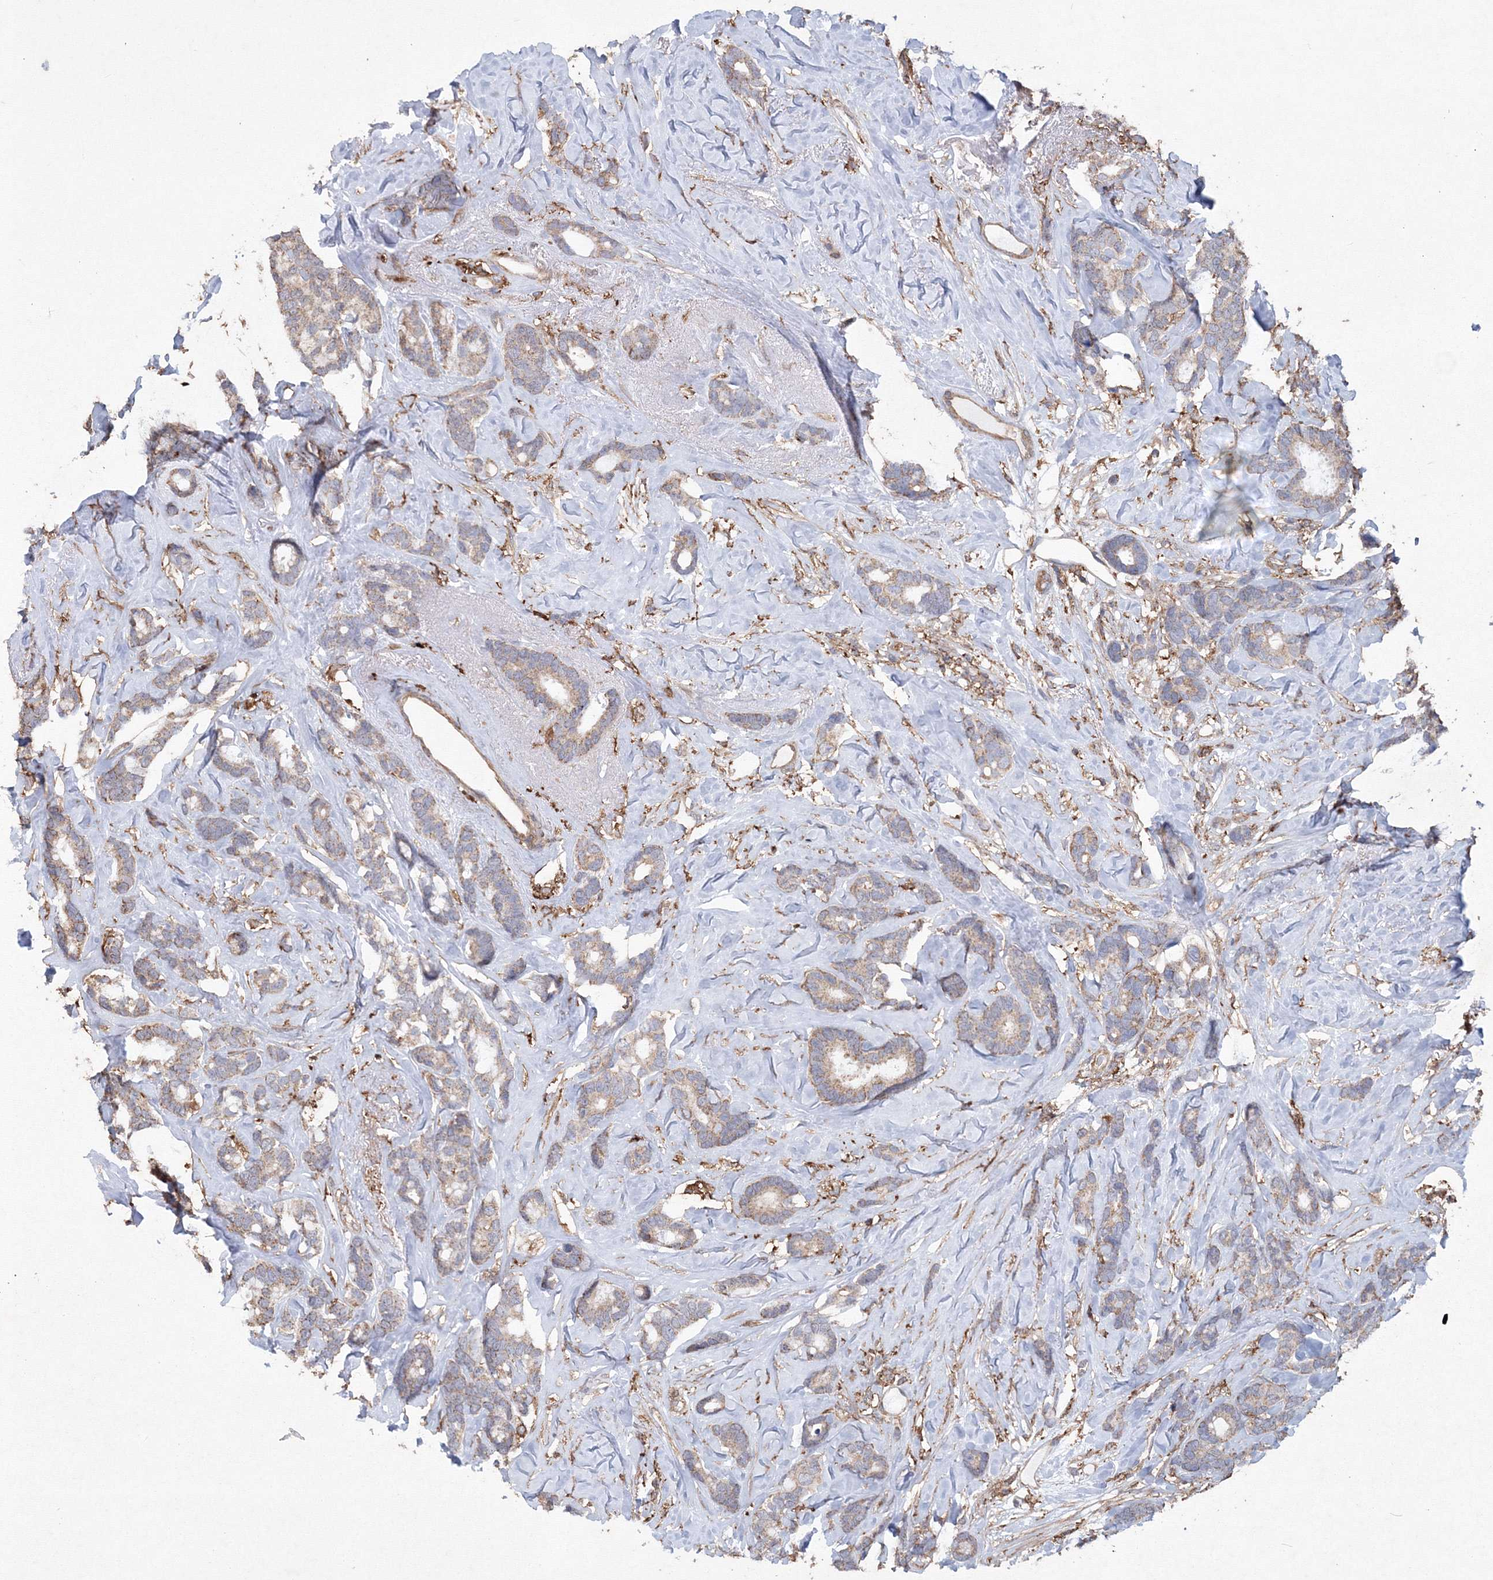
{"staining": {"intensity": "weak", "quantity": ">75%", "location": "cytoplasmic/membranous"}, "tissue": "breast cancer", "cell_type": "Tumor cells", "image_type": "cancer", "snomed": [{"axis": "morphology", "description": "Duct carcinoma"}, {"axis": "topography", "description": "Breast"}], "caption": "Protein positivity by immunohistochemistry displays weak cytoplasmic/membranous positivity in approximately >75% of tumor cells in breast cancer (infiltrating ductal carcinoma).", "gene": "TMEM139", "patient": {"sex": "female", "age": 87}}